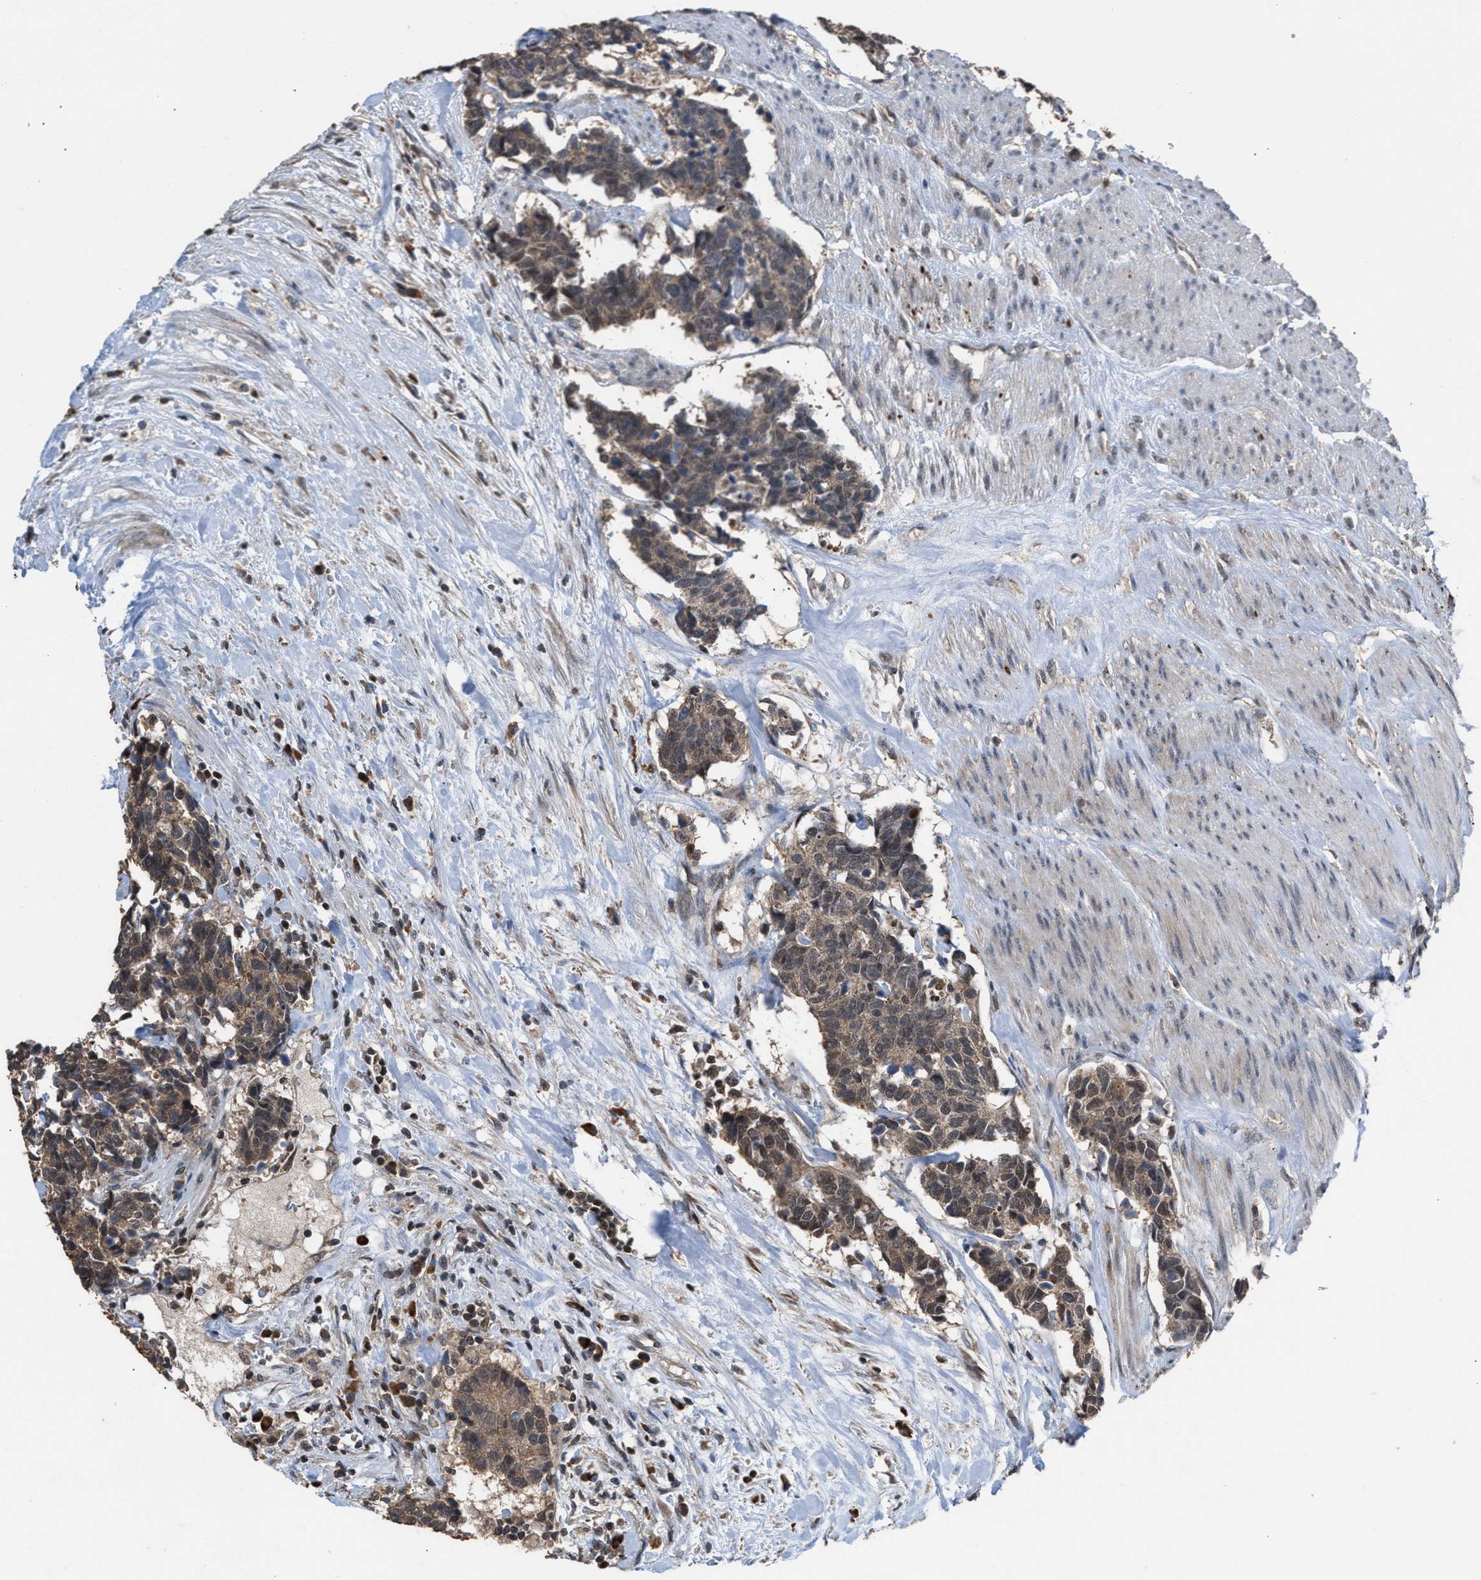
{"staining": {"intensity": "weak", "quantity": ">75%", "location": "cytoplasmic/membranous"}, "tissue": "carcinoid", "cell_type": "Tumor cells", "image_type": "cancer", "snomed": [{"axis": "morphology", "description": "Carcinoma, NOS"}, {"axis": "morphology", "description": "Carcinoid, malignant, NOS"}, {"axis": "topography", "description": "Urinary bladder"}], "caption": "A brown stain highlights weak cytoplasmic/membranous staining of a protein in human carcinoid tumor cells. Nuclei are stained in blue.", "gene": "C9orf78", "patient": {"sex": "male", "age": 57}}